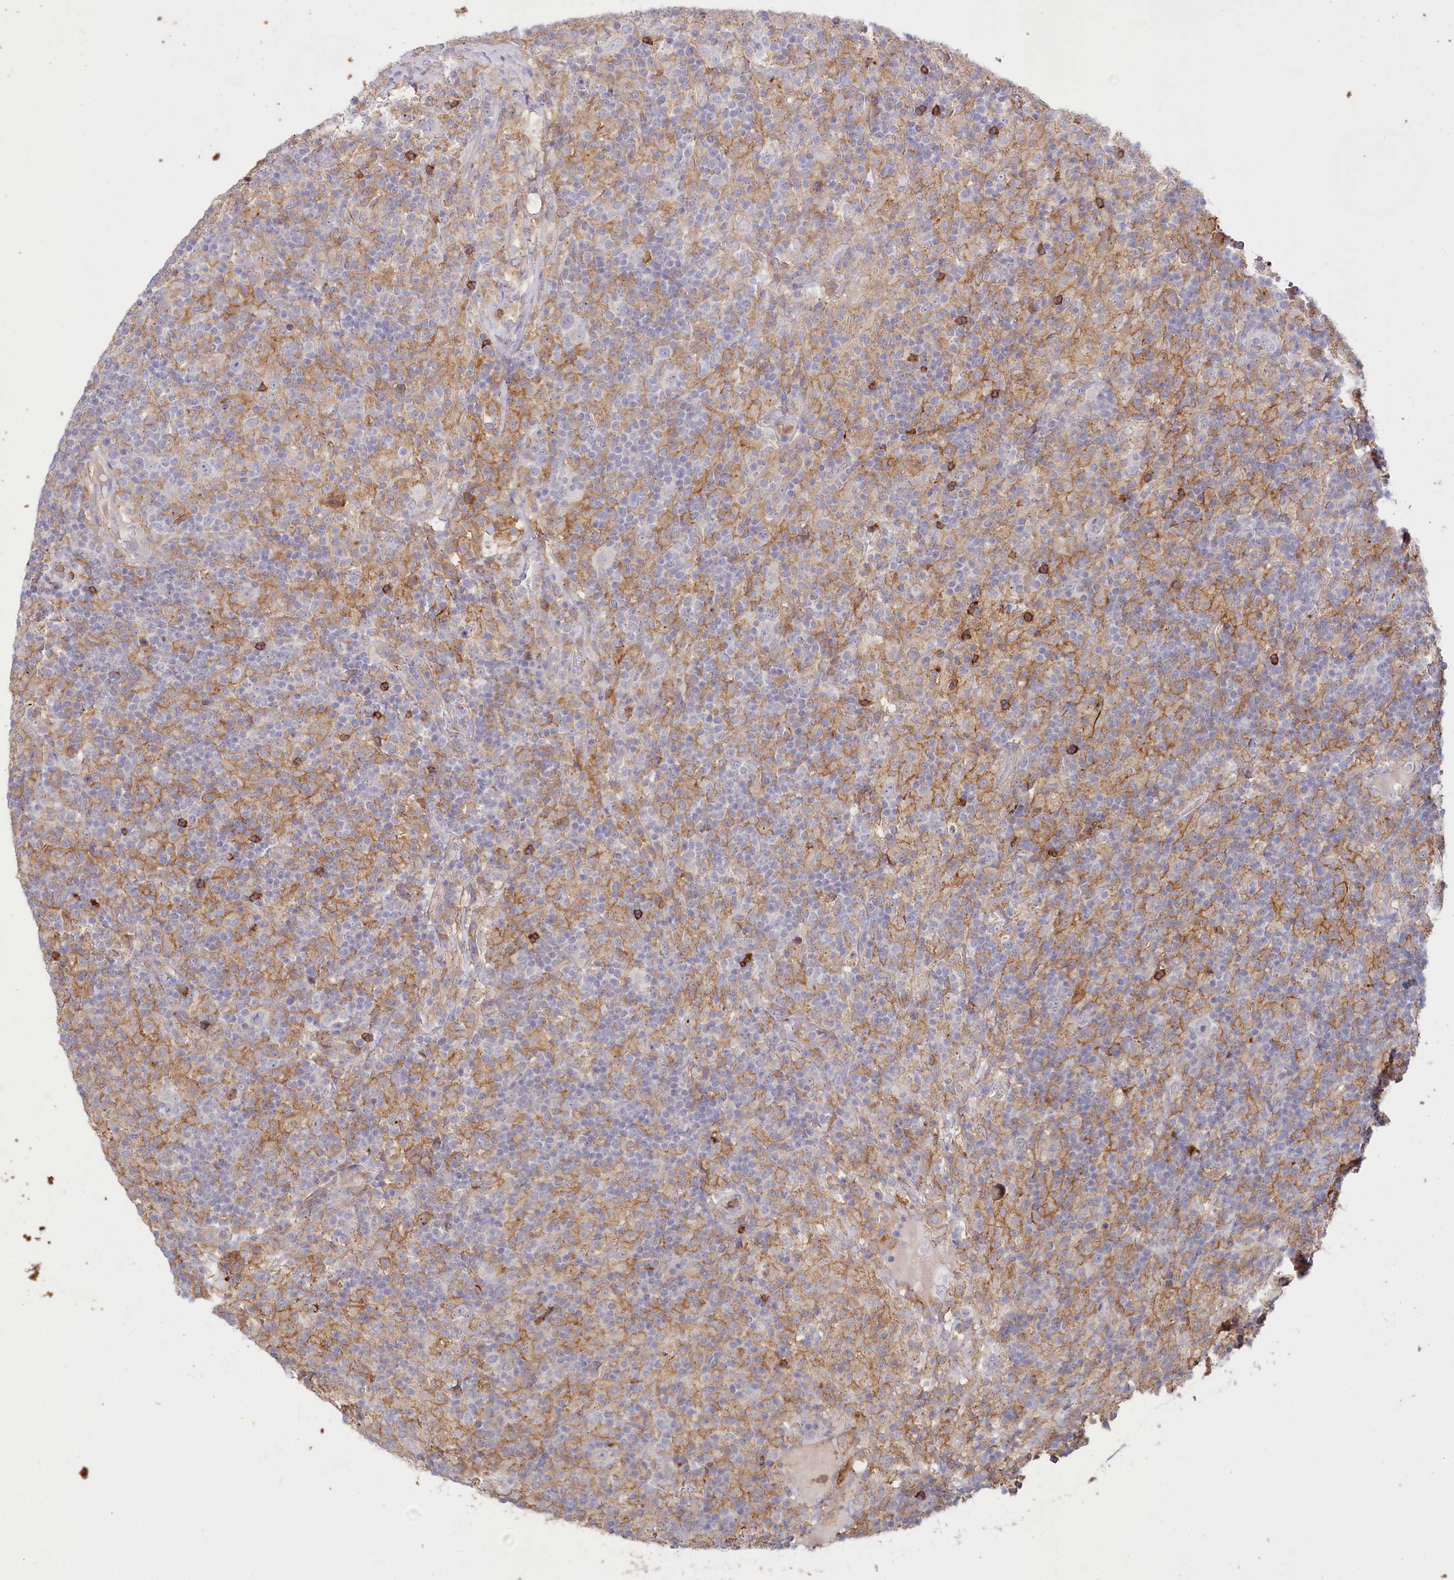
{"staining": {"intensity": "negative", "quantity": "none", "location": "none"}, "tissue": "lymphoma", "cell_type": "Tumor cells", "image_type": "cancer", "snomed": [{"axis": "morphology", "description": "Hodgkin's disease, NOS"}, {"axis": "topography", "description": "Lymph node"}], "caption": "This is a micrograph of IHC staining of Hodgkin's disease, which shows no staining in tumor cells.", "gene": "ALDH3B1", "patient": {"sex": "male", "age": 70}}